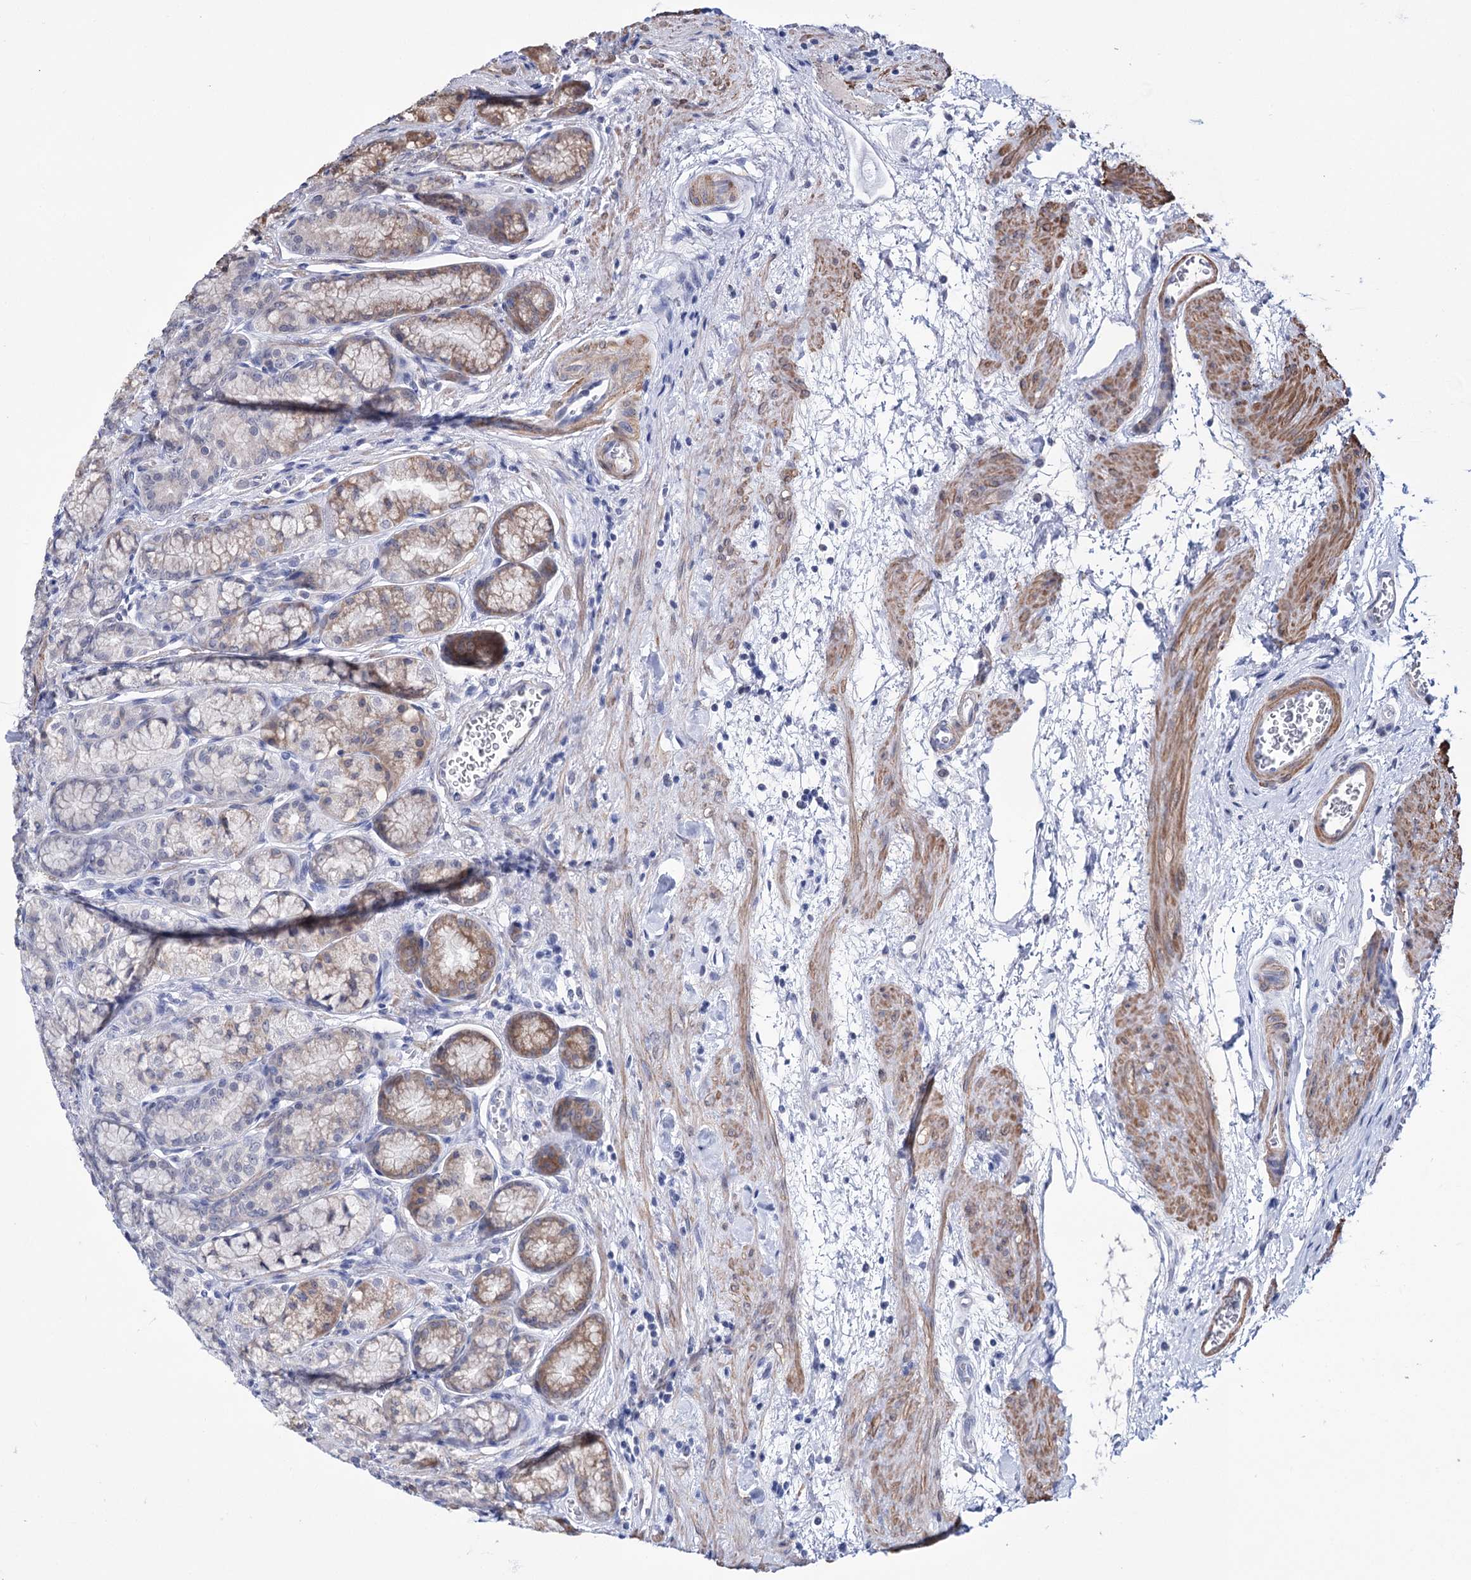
{"staining": {"intensity": "moderate", "quantity": "<25%", "location": "cytoplasmic/membranous"}, "tissue": "stomach", "cell_type": "Glandular cells", "image_type": "normal", "snomed": [{"axis": "morphology", "description": "Normal tissue, NOS"}, {"axis": "morphology", "description": "Adenocarcinoma, NOS"}, {"axis": "morphology", "description": "Adenocarcinoma, High grade"}, {"axis": "topography", "description": "Stomach, upper"}, {"axis": "topography", "description": "Stomach"}], "caption": "Glandular cells reveal low levels of moderate cytoplasmic/membranous positivity in about <25% of cells in normal human stomach. The protein is stained brown, and the nuclei are stained in blue (DAB (3,3'-diaminobenzidine) IHC with brightfield microscopy, high magnification).", "gene": "PPRC1", "patient": {"sex": "female", "age": 65}}